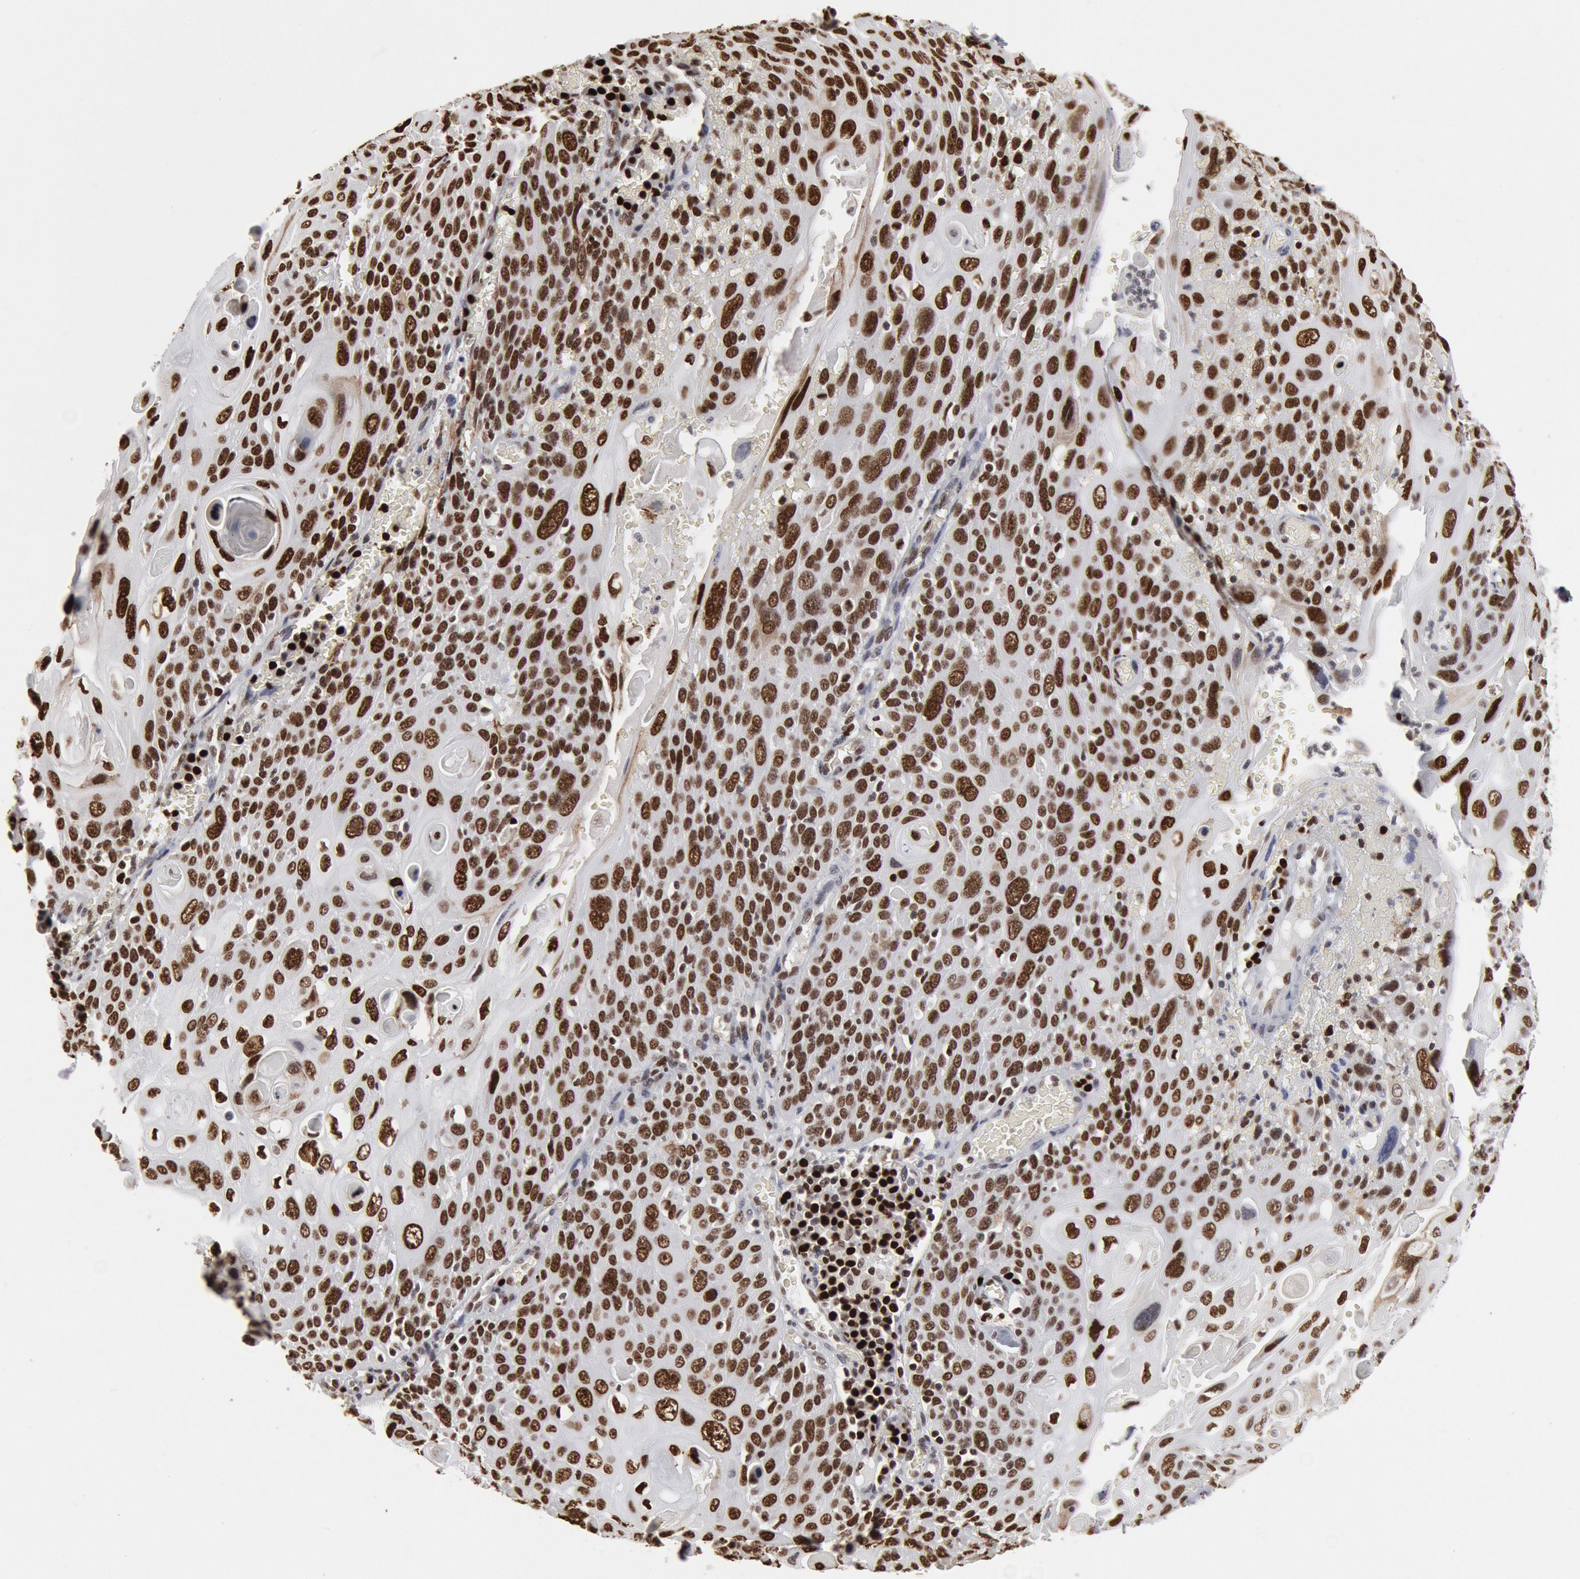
{"staining": {"intensity": "strong", "quantity": ">75%", "location": "nuclear"}, "tissue": "cervical cancer", "cell_type": "Tumor cells", "image_type": "cancer", "snomed": [{"axis": "morphology", "description": "Squamous cell carcinoma, NOS"}, {"axis": "topography", "description": "Cervix"}], "caption": "Human cervical squamous cell carcinoma stained with a brown dye reveals strong nuclear positive positivity in about >75% of tumor cells.", "gene": "SUB1", "patient": {"sex": "female", "age": 54}}